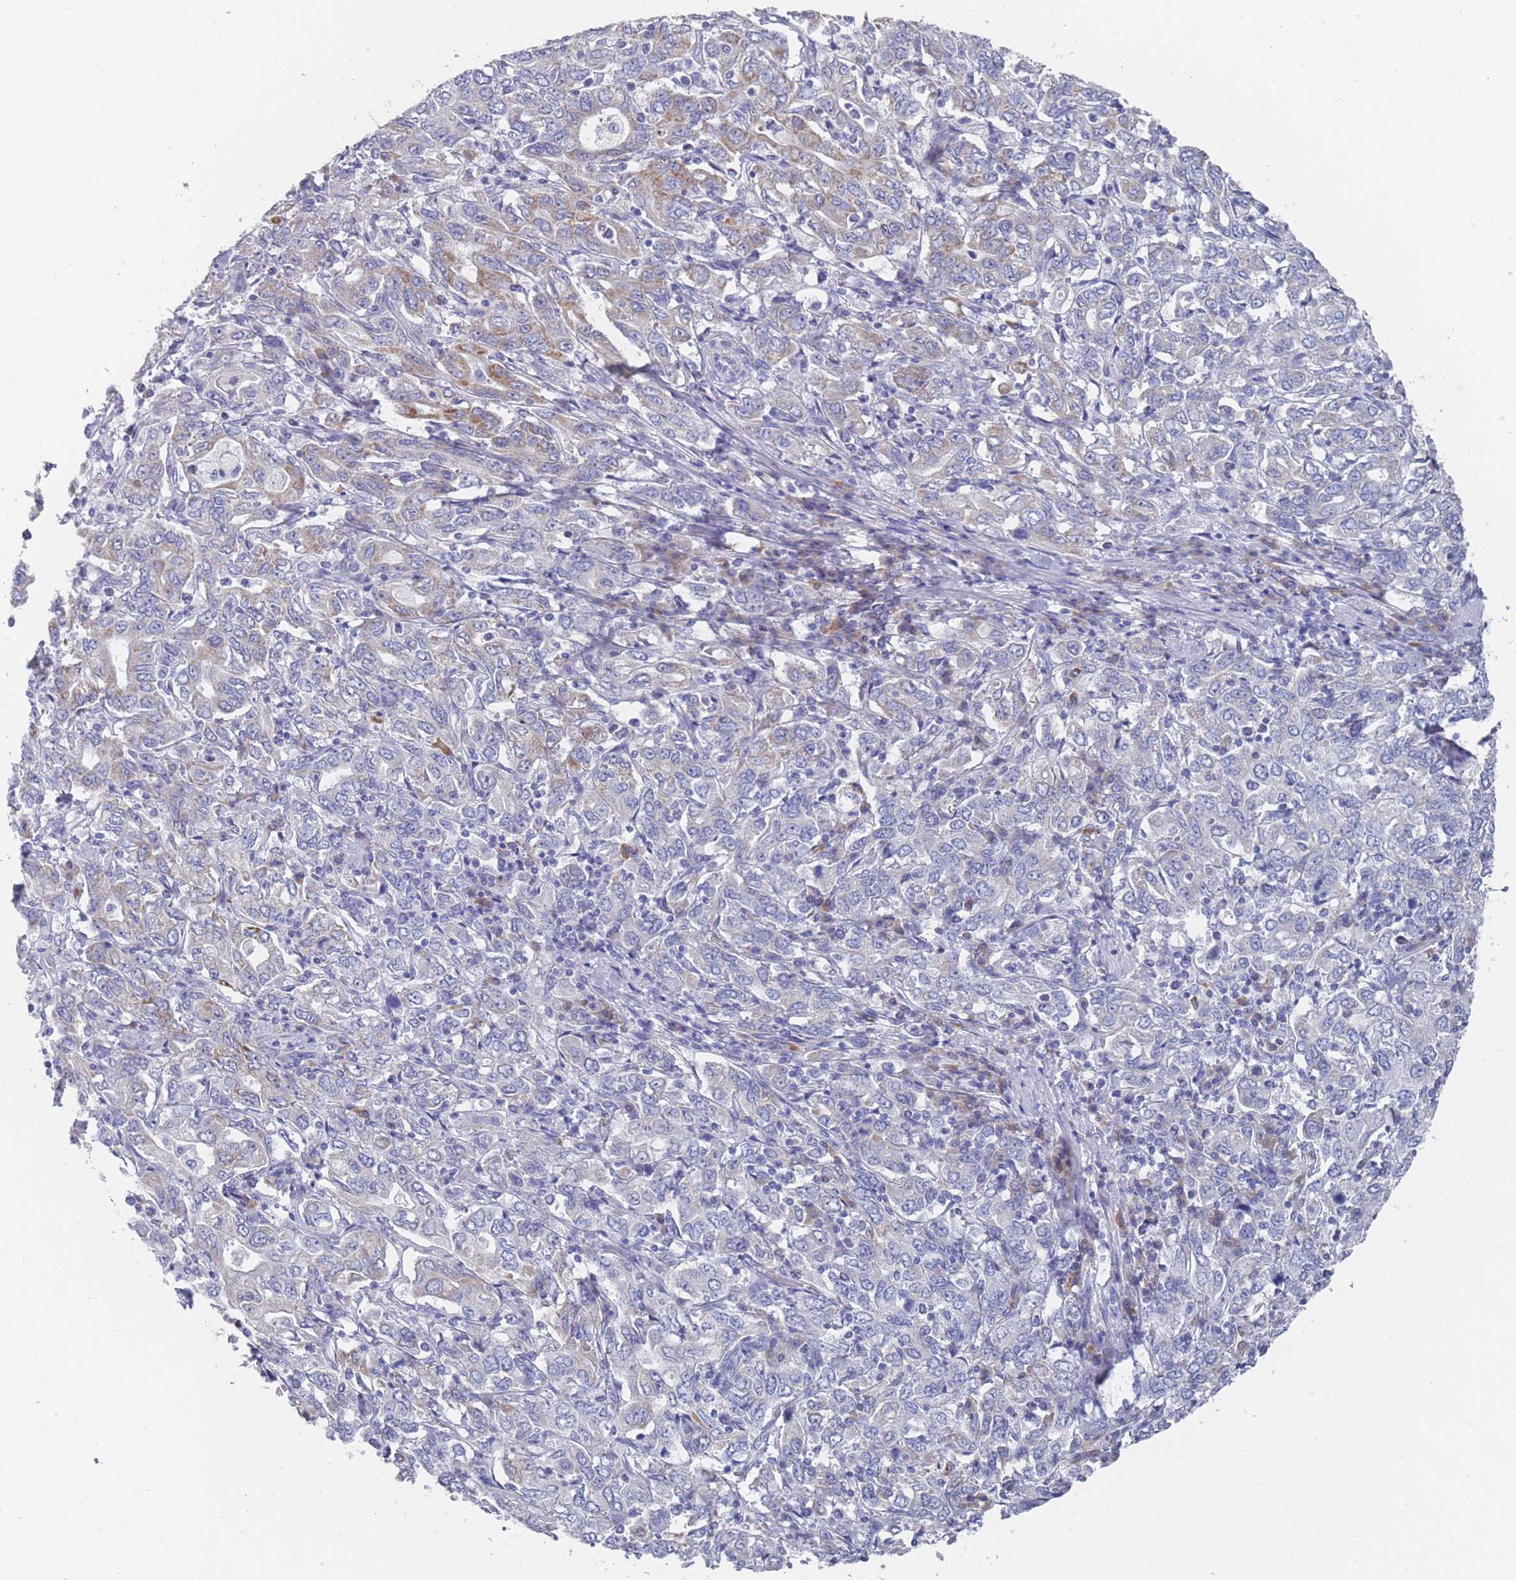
{"staining": {"intensity": "moderate", "quantity": "<25%", "location": "cytoplasmic/membranous"}, "tissue": "stomach cancer", "cell_type": "Tumor cells", "image_type": "cancer", "snomed": [{"axis": "morphology", "description": "Adenocarcinoma, NOS"}, {"axis": "topography", "description": "Stomach, upper"}, {"axis": "topography", "description": "Stomach"}], "caption": "A brown stain highlights moderate cytoplasmic/membranous staining of a protein in stomach cancer (adenocarcinoma) tumor cells.", "gene": "ST8SIA5", "patient": {"sex": "male", "age": 62}}